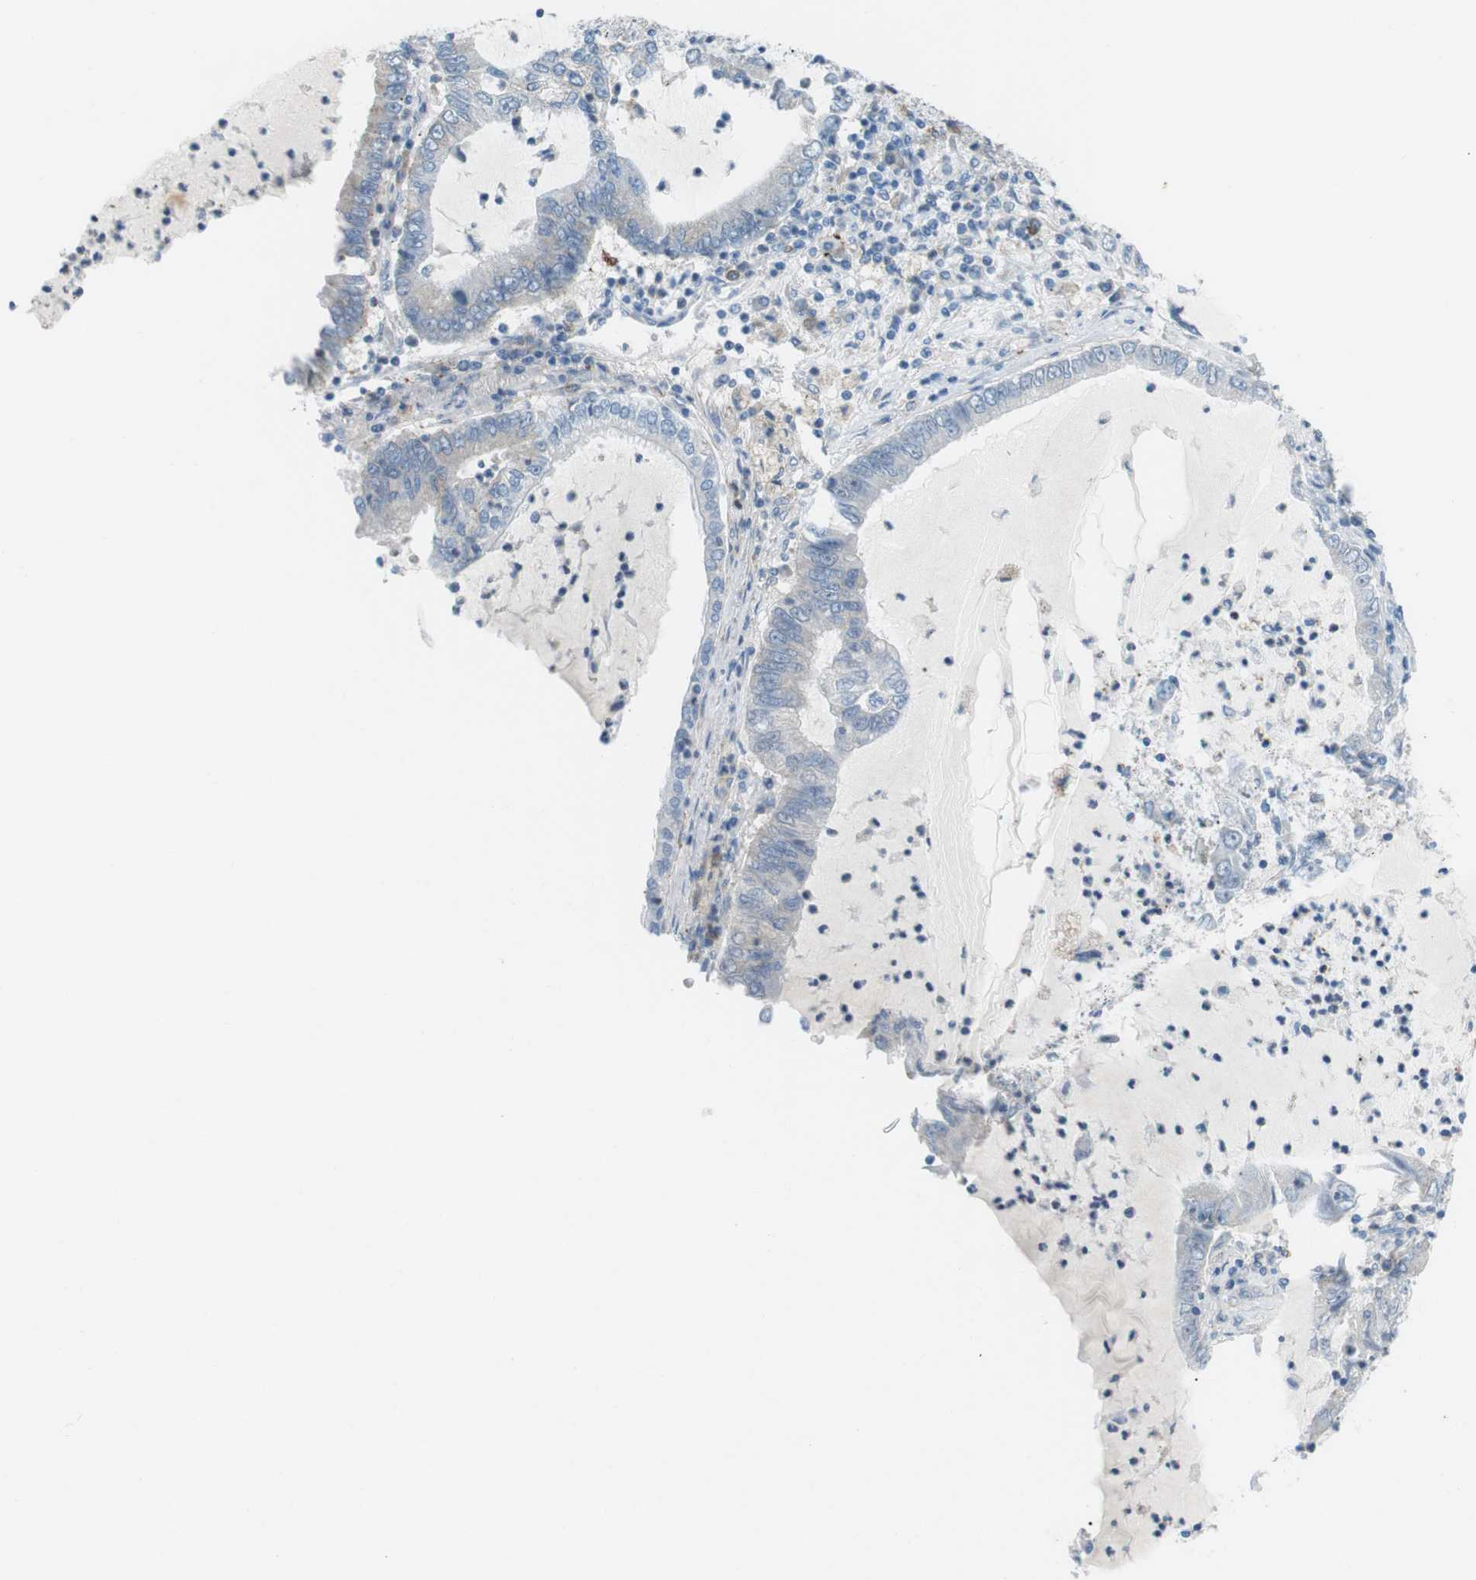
{"staining": {"intensity": "negative", "quantity": "none", "location": "none"}, "tissue": "lung cancer", "cell_type": "Tumor cells", "image_type": "cancer", "snomed": [{"axis": "morphology", "description": "Adenocarcinoma, NOS"}, {"axis": "topography", "description": "Lung"}], "caption": "High magnification brightfield microscopy of lung adenocarcinoma stained with DAB (brown) and counterstained with hematoxylin (blue): tumor cells show no significant expression.", "gene": "VAMP1", "patient": {"sex": "female", "age": 51}}